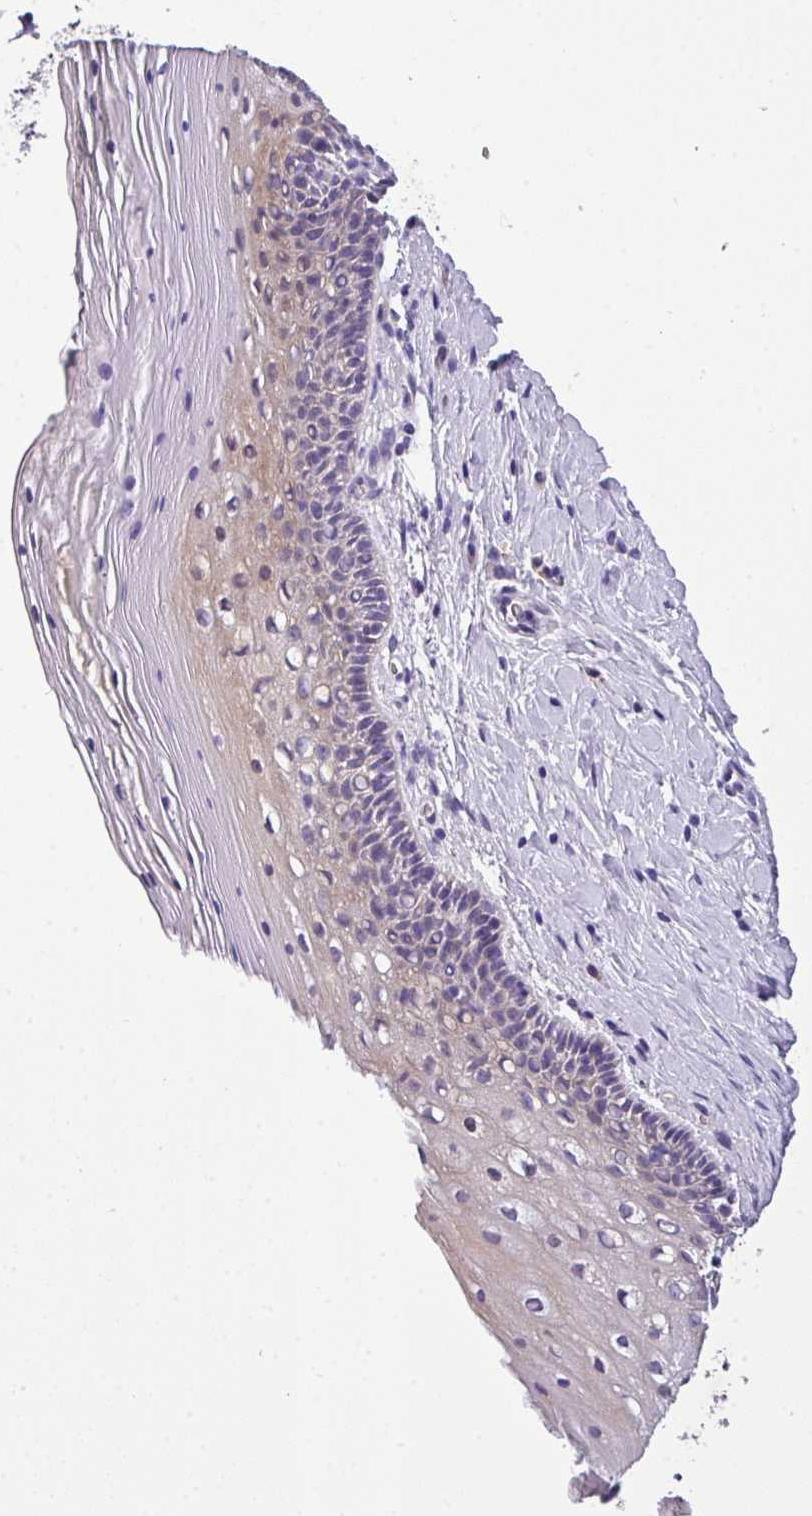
{"staining": {"intensity": "moderate", "quantity": "<25%", "location": "cytoplasmic/membranous"}, "tissue": "cervix", "cell_type": "Glandular cells", "image_type": "normal", "snomed": [{"axis": "morphology", "description": "Normal tissue, NOS"}, {"axis": "topography", "description": "Cervix"}], "caption": "Brown immunohistochemical staining in normal cervix exhibits moderate cytoplasmic/membranous staining in about <25% of glandular cells.", "gene": "ANXA2R", "patient": {"sex": "female", "age": 36}}